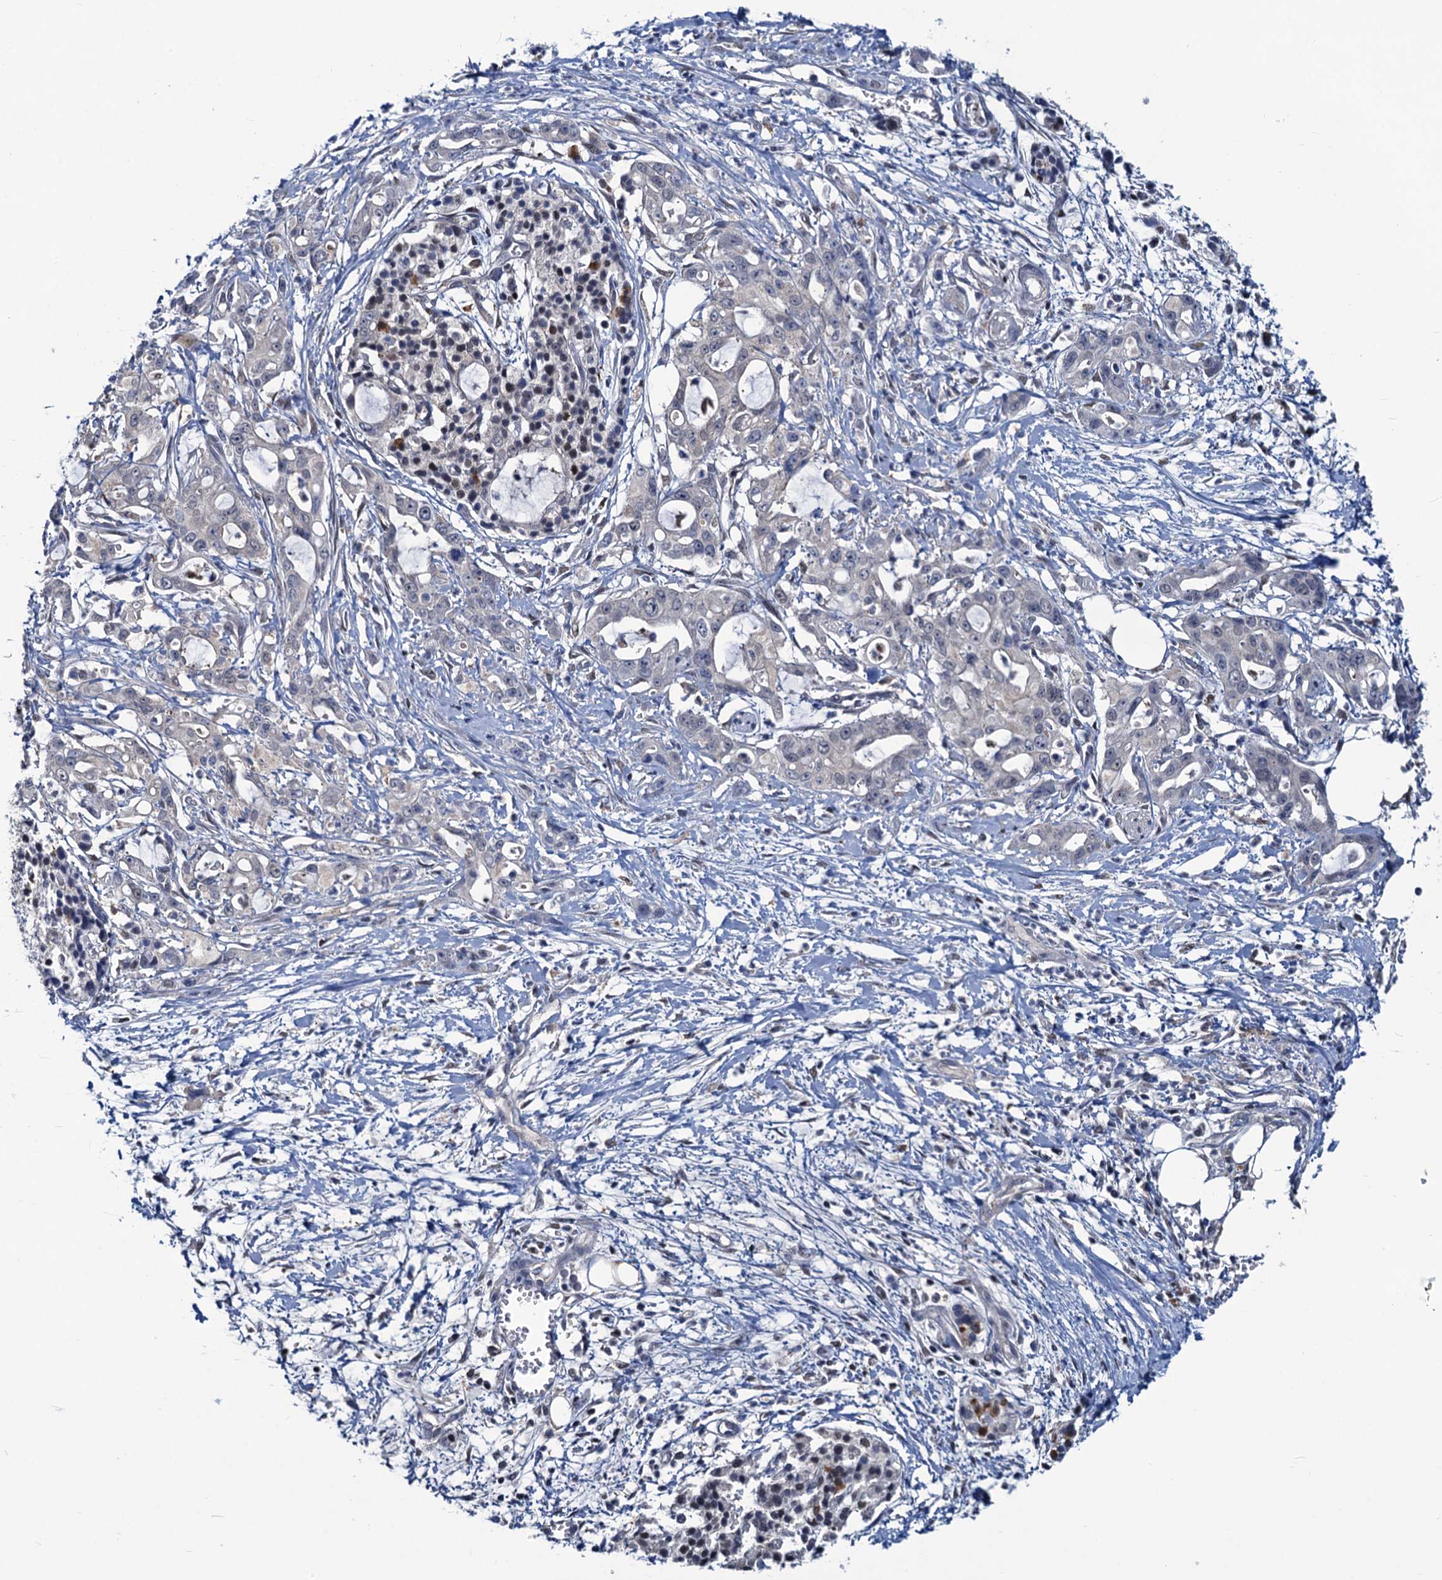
{"staining": {"intensity": "negative", "quantity": "none", "location": "none"}, "tissue": "pancreatic cancer", "cell_type": "Tumor cells", "image_type": "cancer", "snomed": [{"axis": "morphology", "description": "Adenocarcinoma, NOS"}, {"axis": "topography", "description": "Pancreas"}], "caption": "Immunohistochemistry (IHC) photomicrograph of human pancreatic cancer stained for a protein (brown), which reveals no staining in tumor cells.", "gene": "RTKN2", "patient": {"sex": "male", "age": 68}}